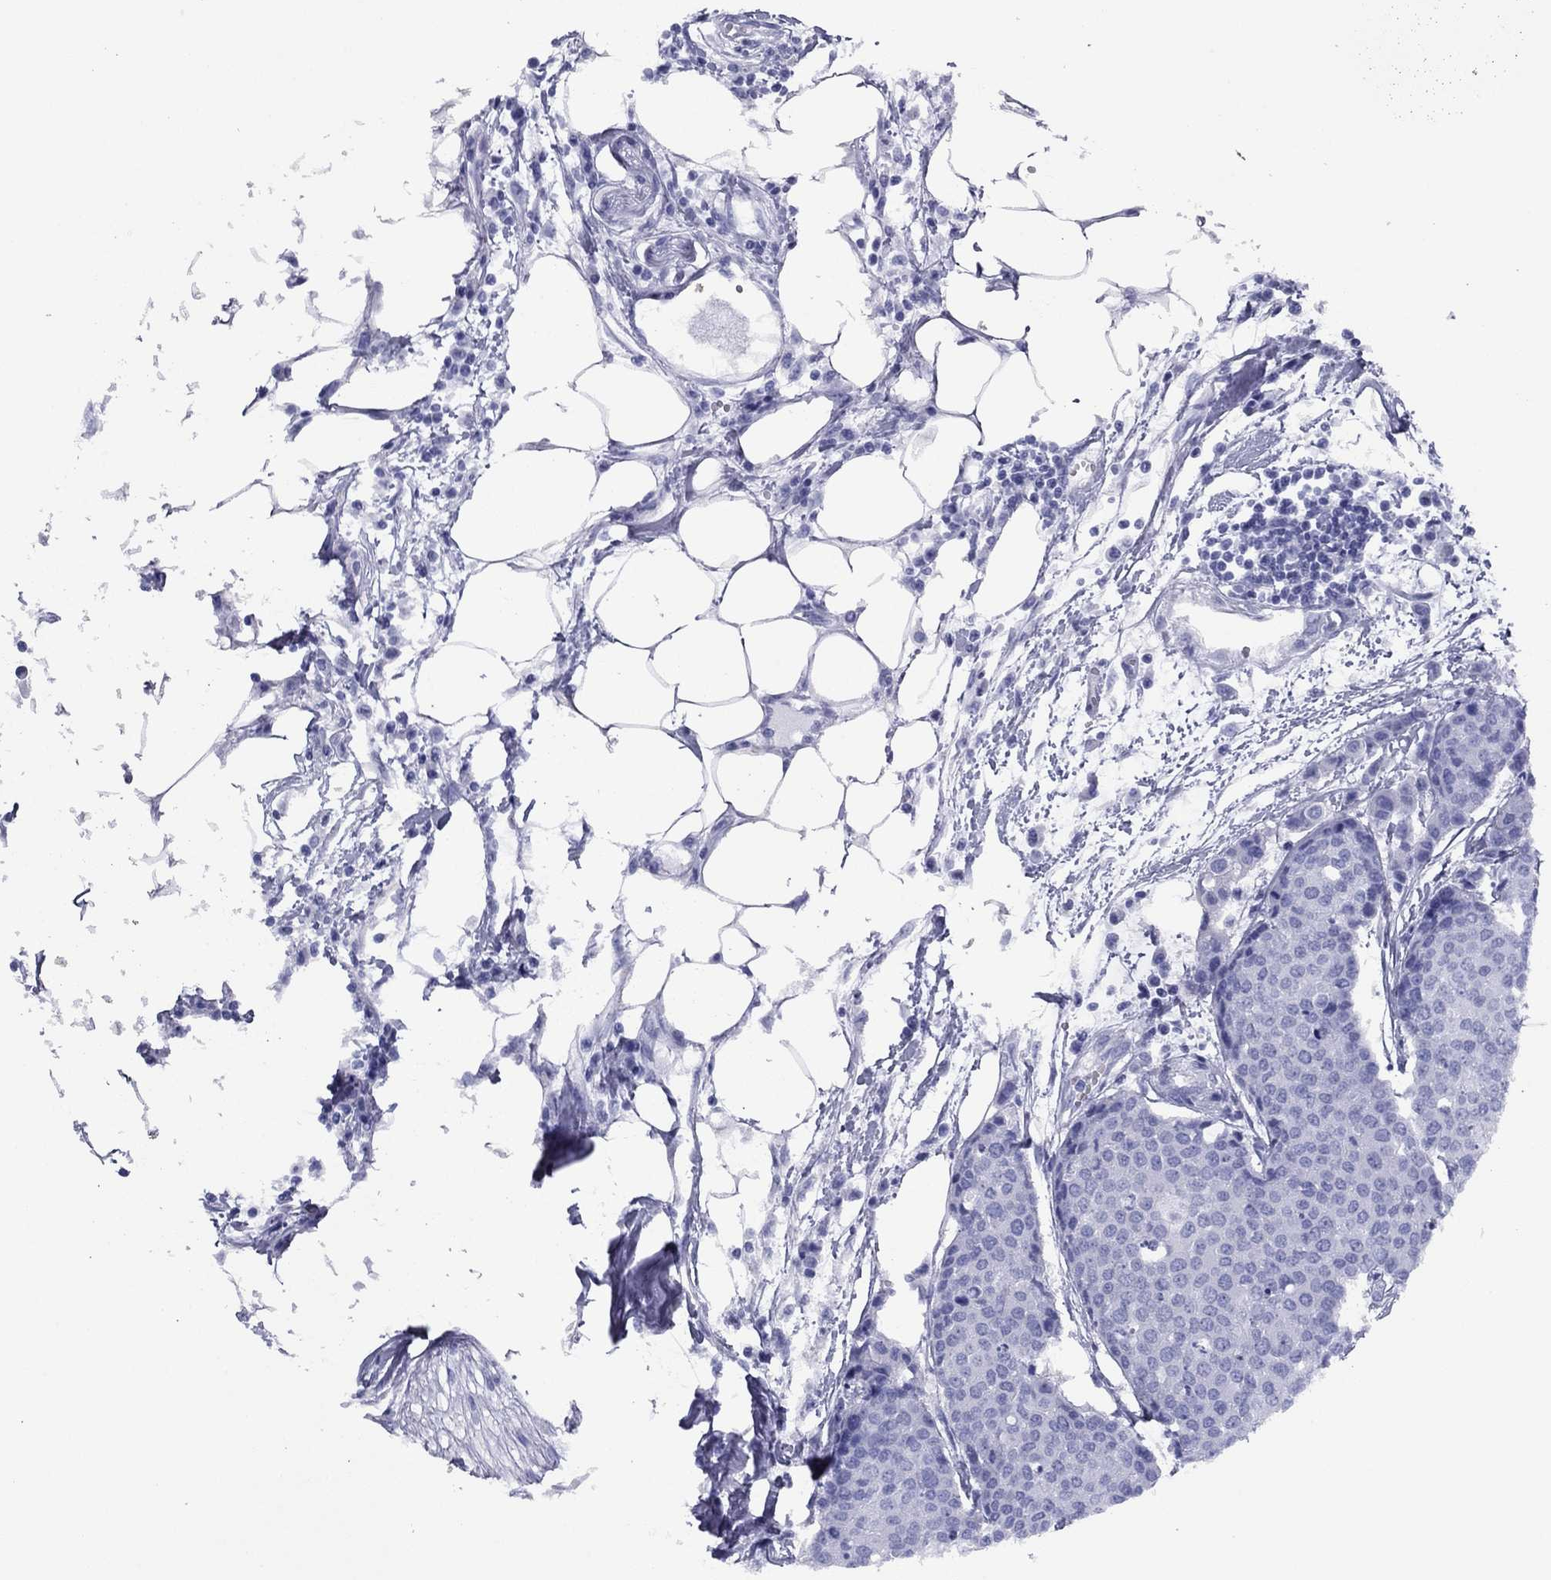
{"staining": {"intensity": "negative", "quantity": "none", "location": "none"}, "tissue": "carcinoid", "cell_type": "Tumor cells", "image_type": "cancer", "snomed": [{"axis": "morphology", "description": "Carcinoid, malignant, NOS"}, {"axis": "topography", "description": "Colon"}], "caption": "There is no significant positivity in tumor cells of malignant carcinoid.", "gene": "HAO1", "patient": {"sex": "male", "age": 81}}